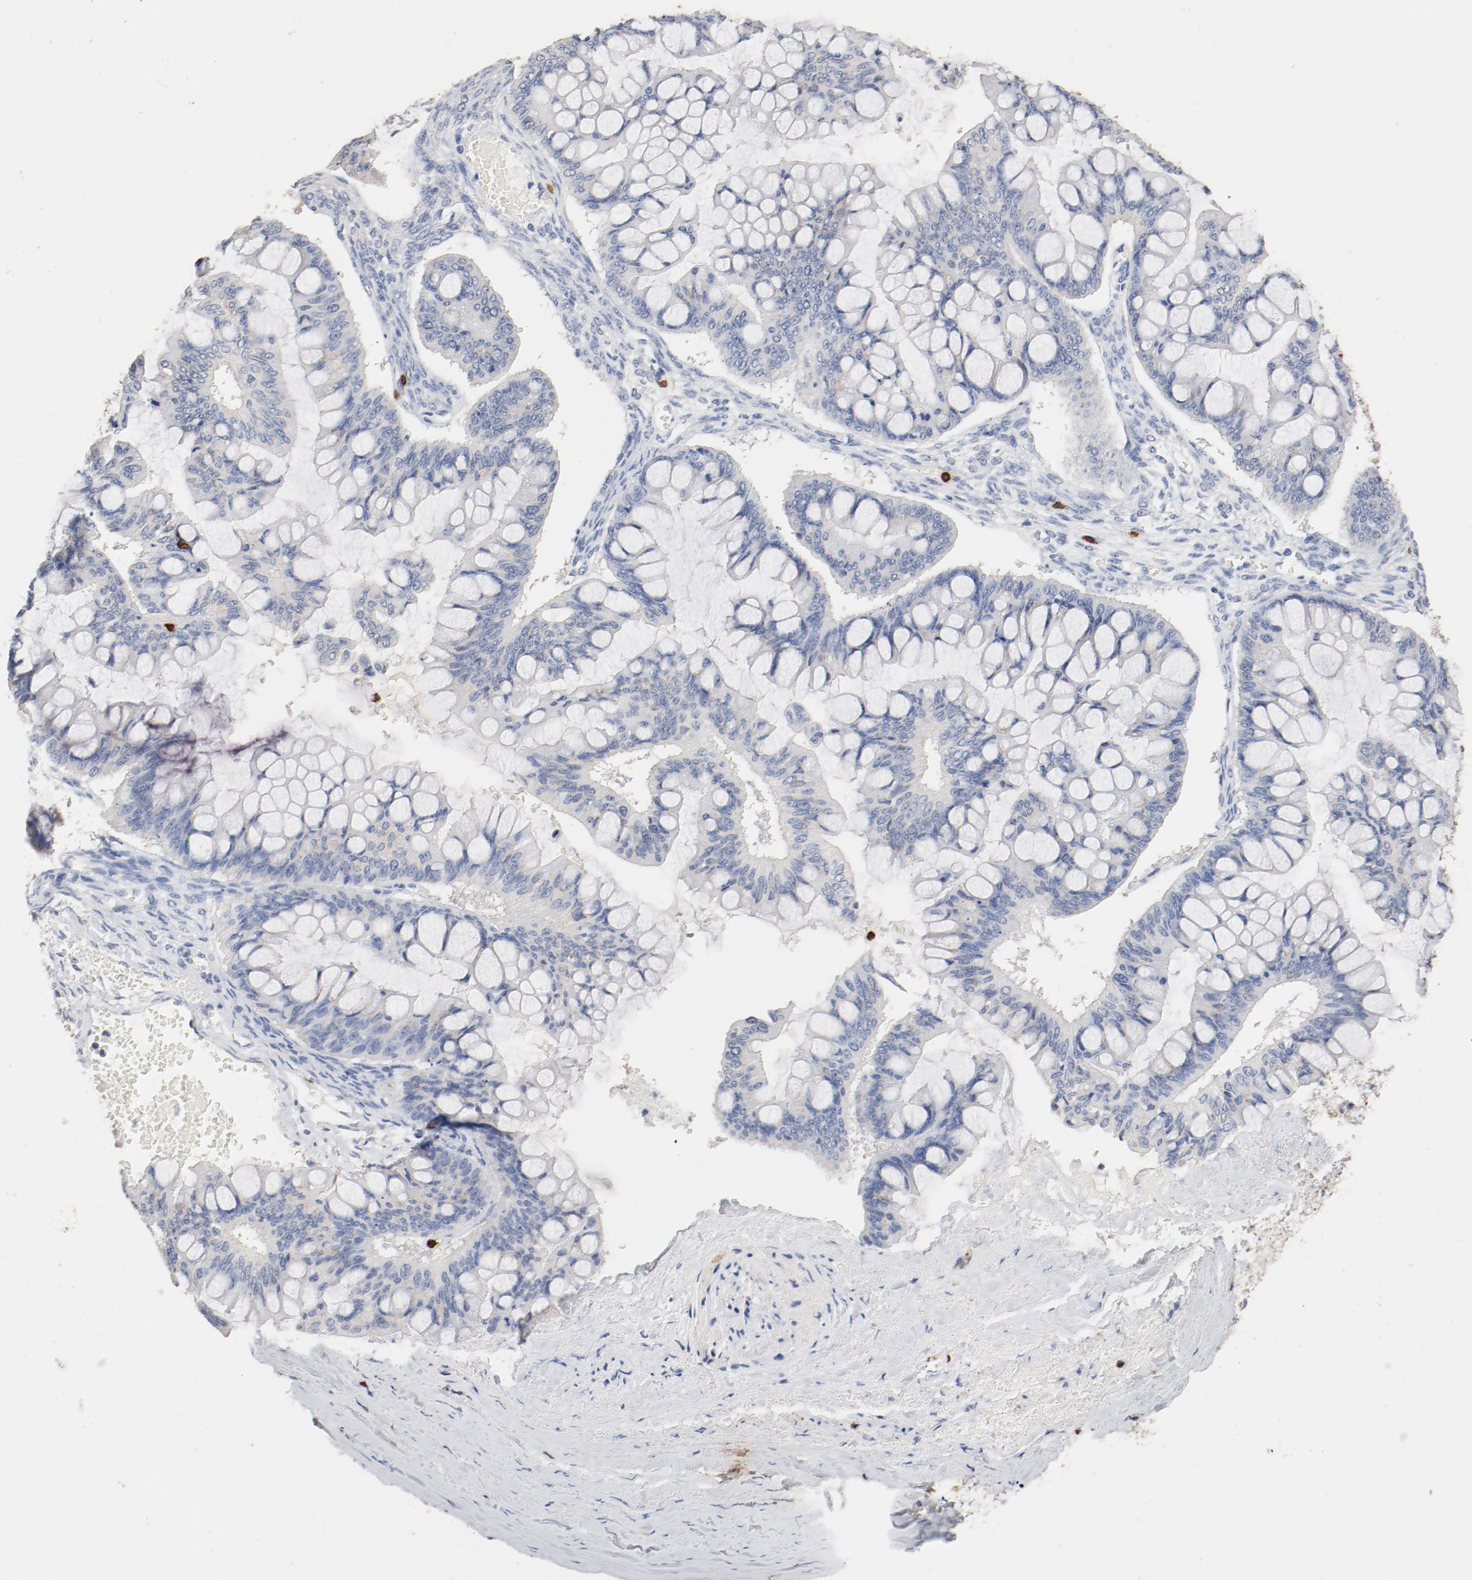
{"staining": {"intensity": "negative", "quantity": "none", "location": "none"}, "tissue": "ovarian cancer", "cell_type": "Tumor cells", "image_type": "cancer", "snomed": [{"axis": "morphology", "description": "Cystadenocarcinoma, mucinous, NOS"}, {"axis": "topography", "description": "Ovary"}], "caption": "IHC of human ovarian cancer (mucinous cystadenocarcinoma) reveals no expression in tumor cells.", "gene": "CD247", "patient": {"sex": "female", "age": 73}}